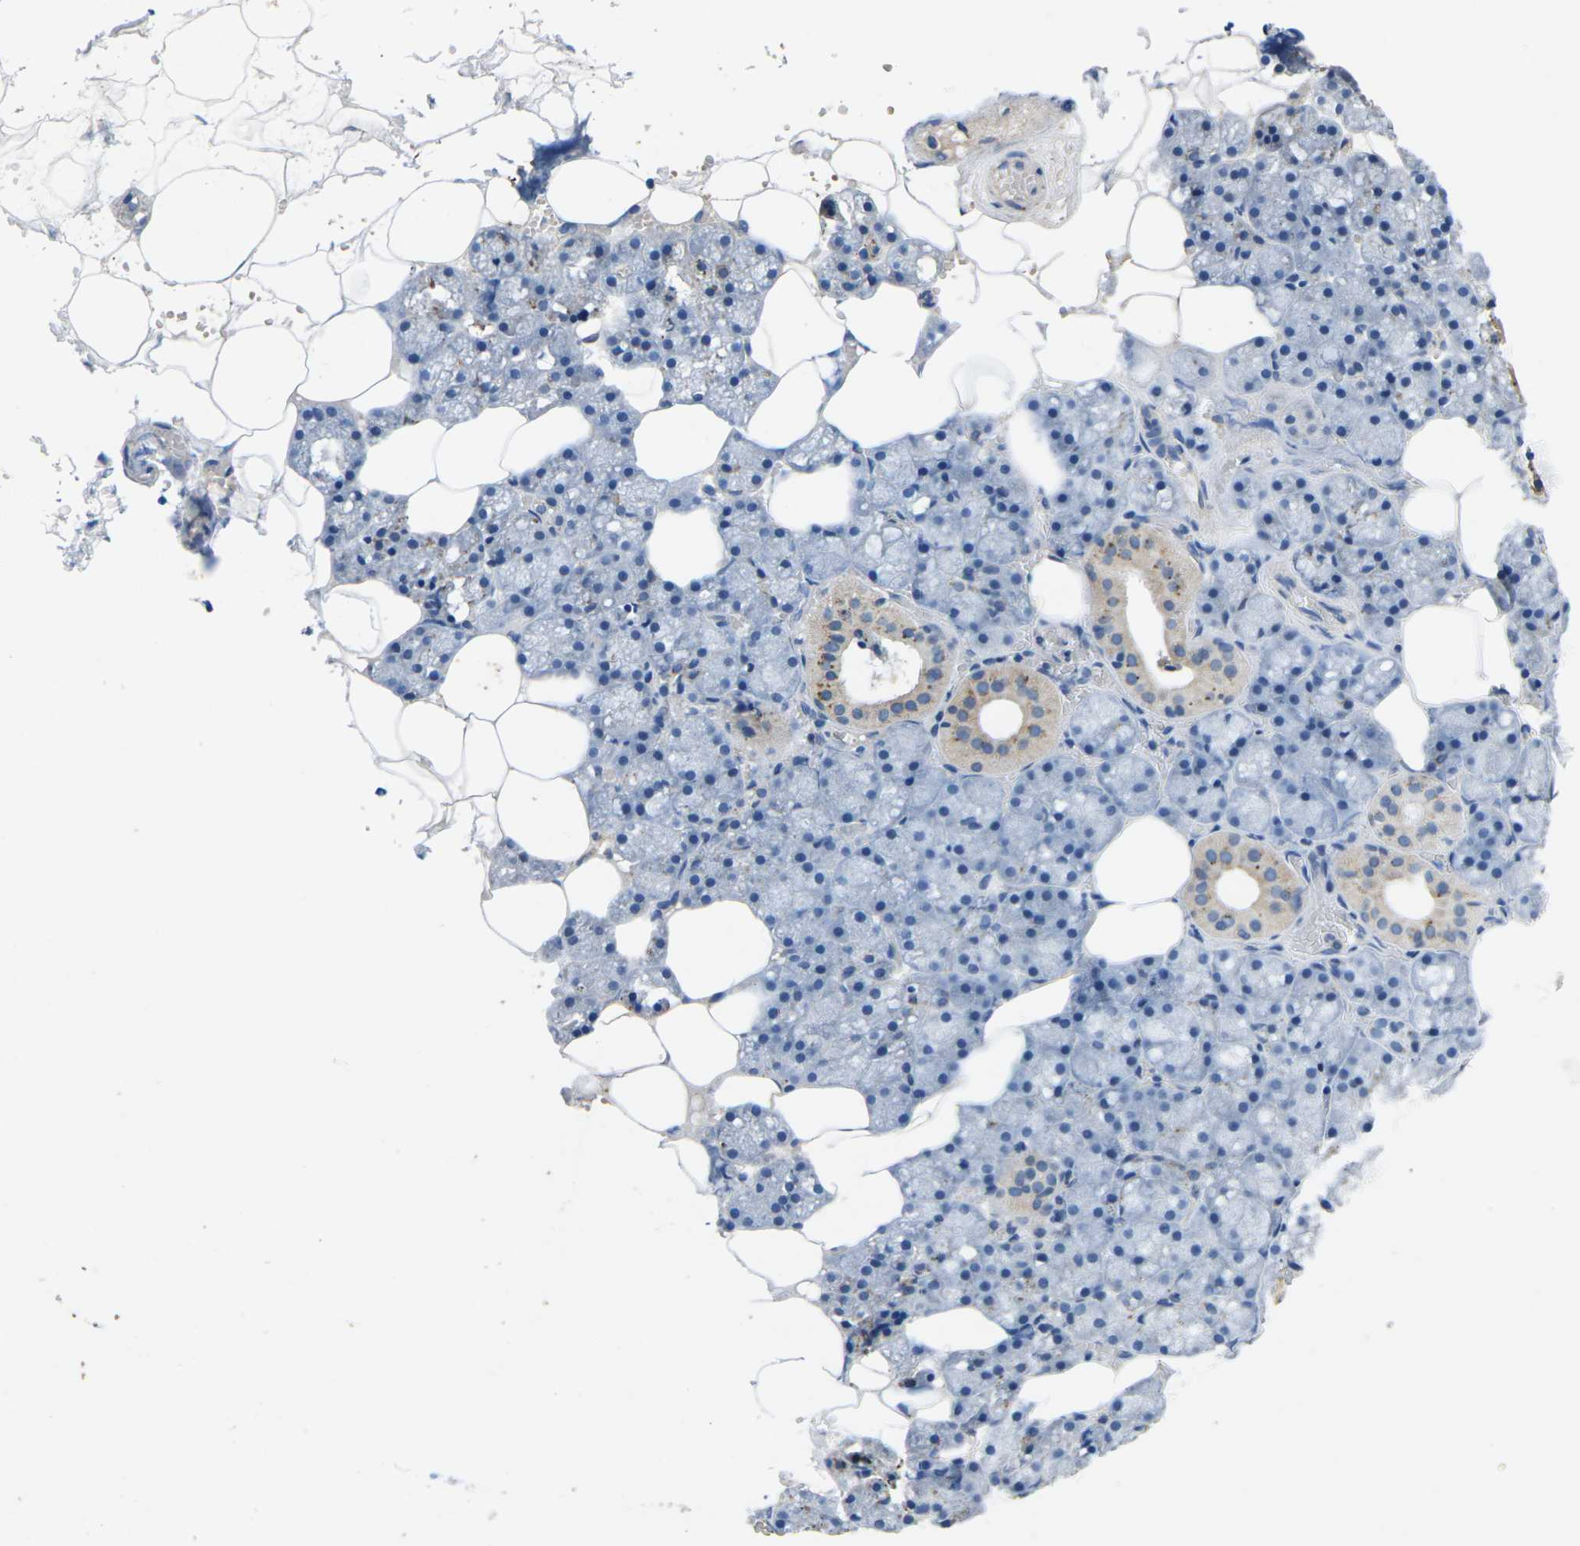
{"staining": {"intensity": "strong", "quantity": "<25%", "location": "cytoplasmic/membranous"}, "tissue": "salivary gland", "cell_type": "Glandular cells", "image_type": "normal", "snomed": [{"axis": "morphology", "description": "Normal tissue, NOS"}, {"axis": "topography", "description": "Salivary gland"}], "caption": "Immunohistochemistry (IHC) histopathology image of benign salivary gland stained for a protein (brown), which reveals medium levels of strong cytoplasmic/membranous staining in approximately <25% of glandular cells.", "gene": "PDCD6IP", "patient": {"sex": "male", "age": 62}}